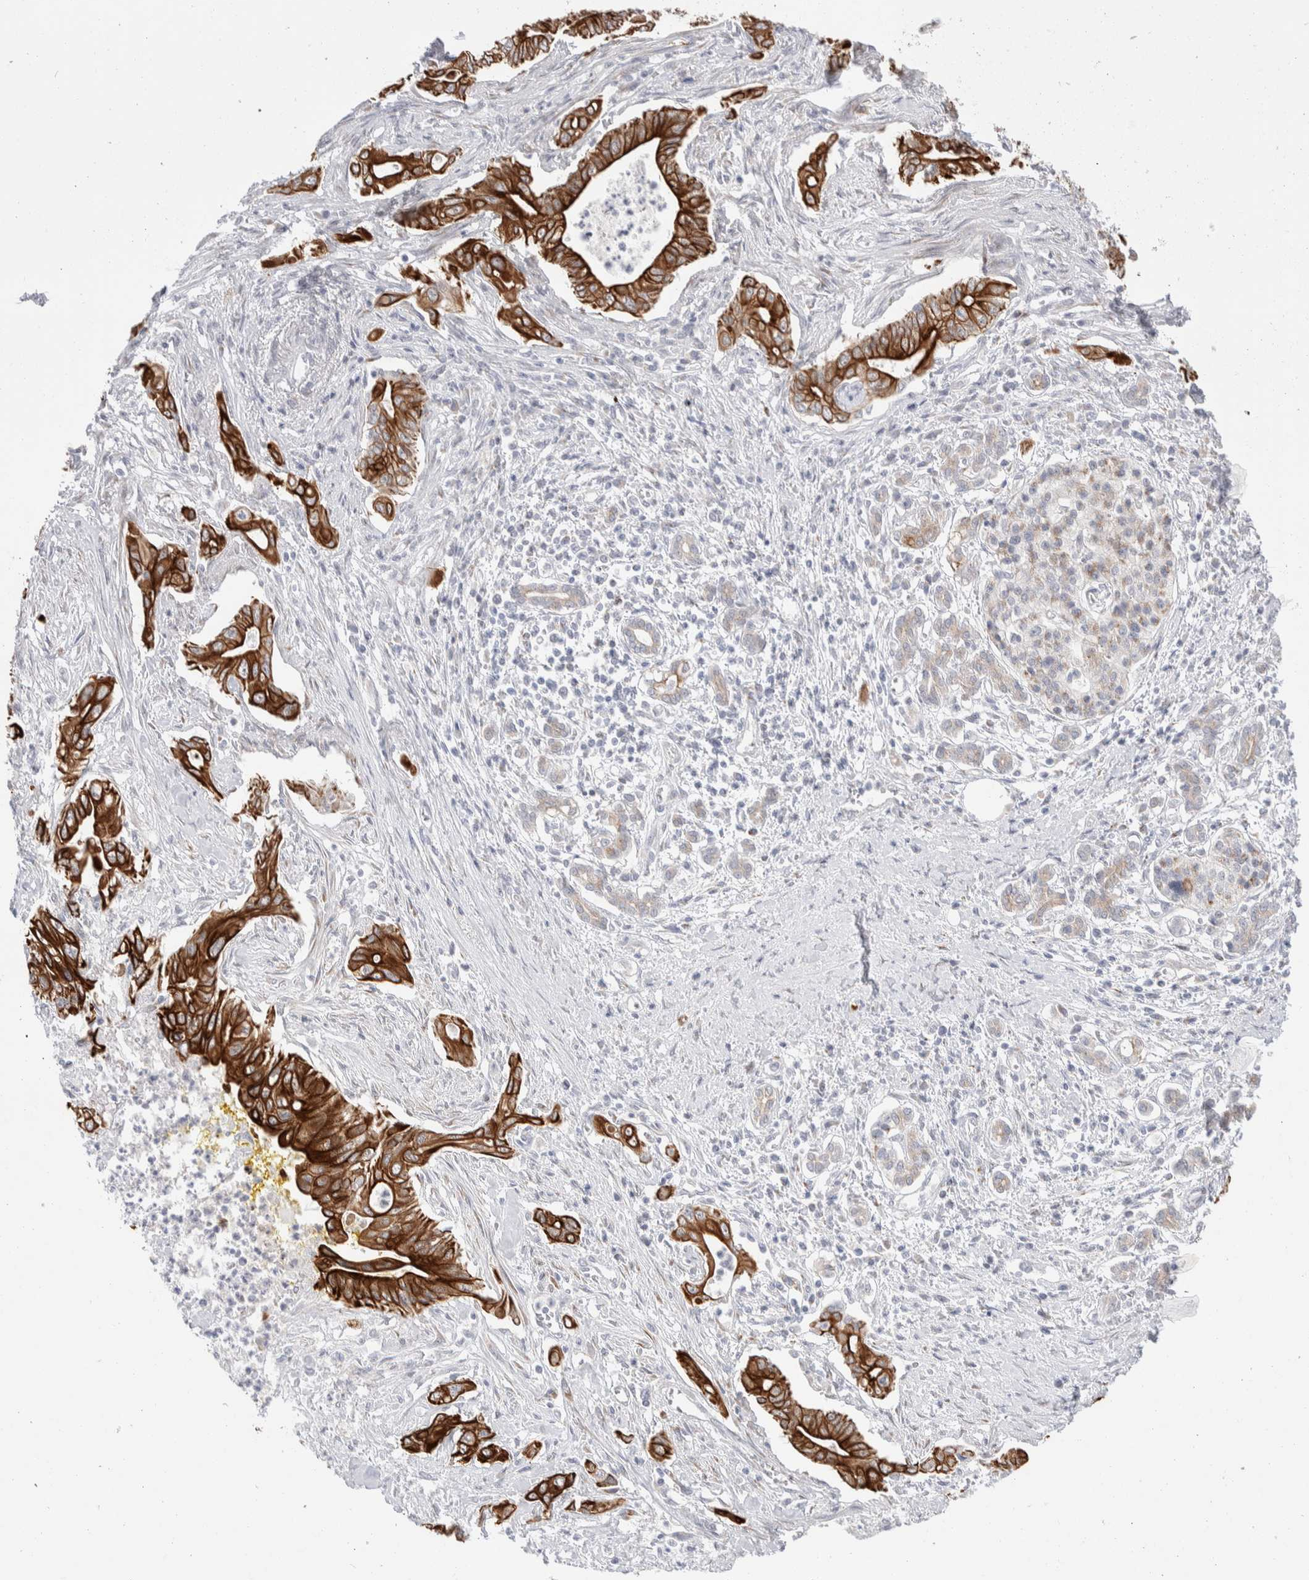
{"staining": {"intensity": "strong", "quantity": ">75%", "location": "cytoplasmic/membranous"}, "tissue": "pancreatic cancer", "cell_type": "Tumor cells", "image_type": "cancer", "snomed": [{"axis": "morphology", "description": "Adenocarcinoma, NOS"}, {"axis": "topography", "description": "Pancreas"}], "caption": "Immunohistochemical staining of human adenocarcinoma (pancreatic) reveals high levels of strong cytoplasmic/membranous protein staining in about >75% of tumor cells.", "gene": "C1orf112", "patient": {"sex": "male", "age": 58}}